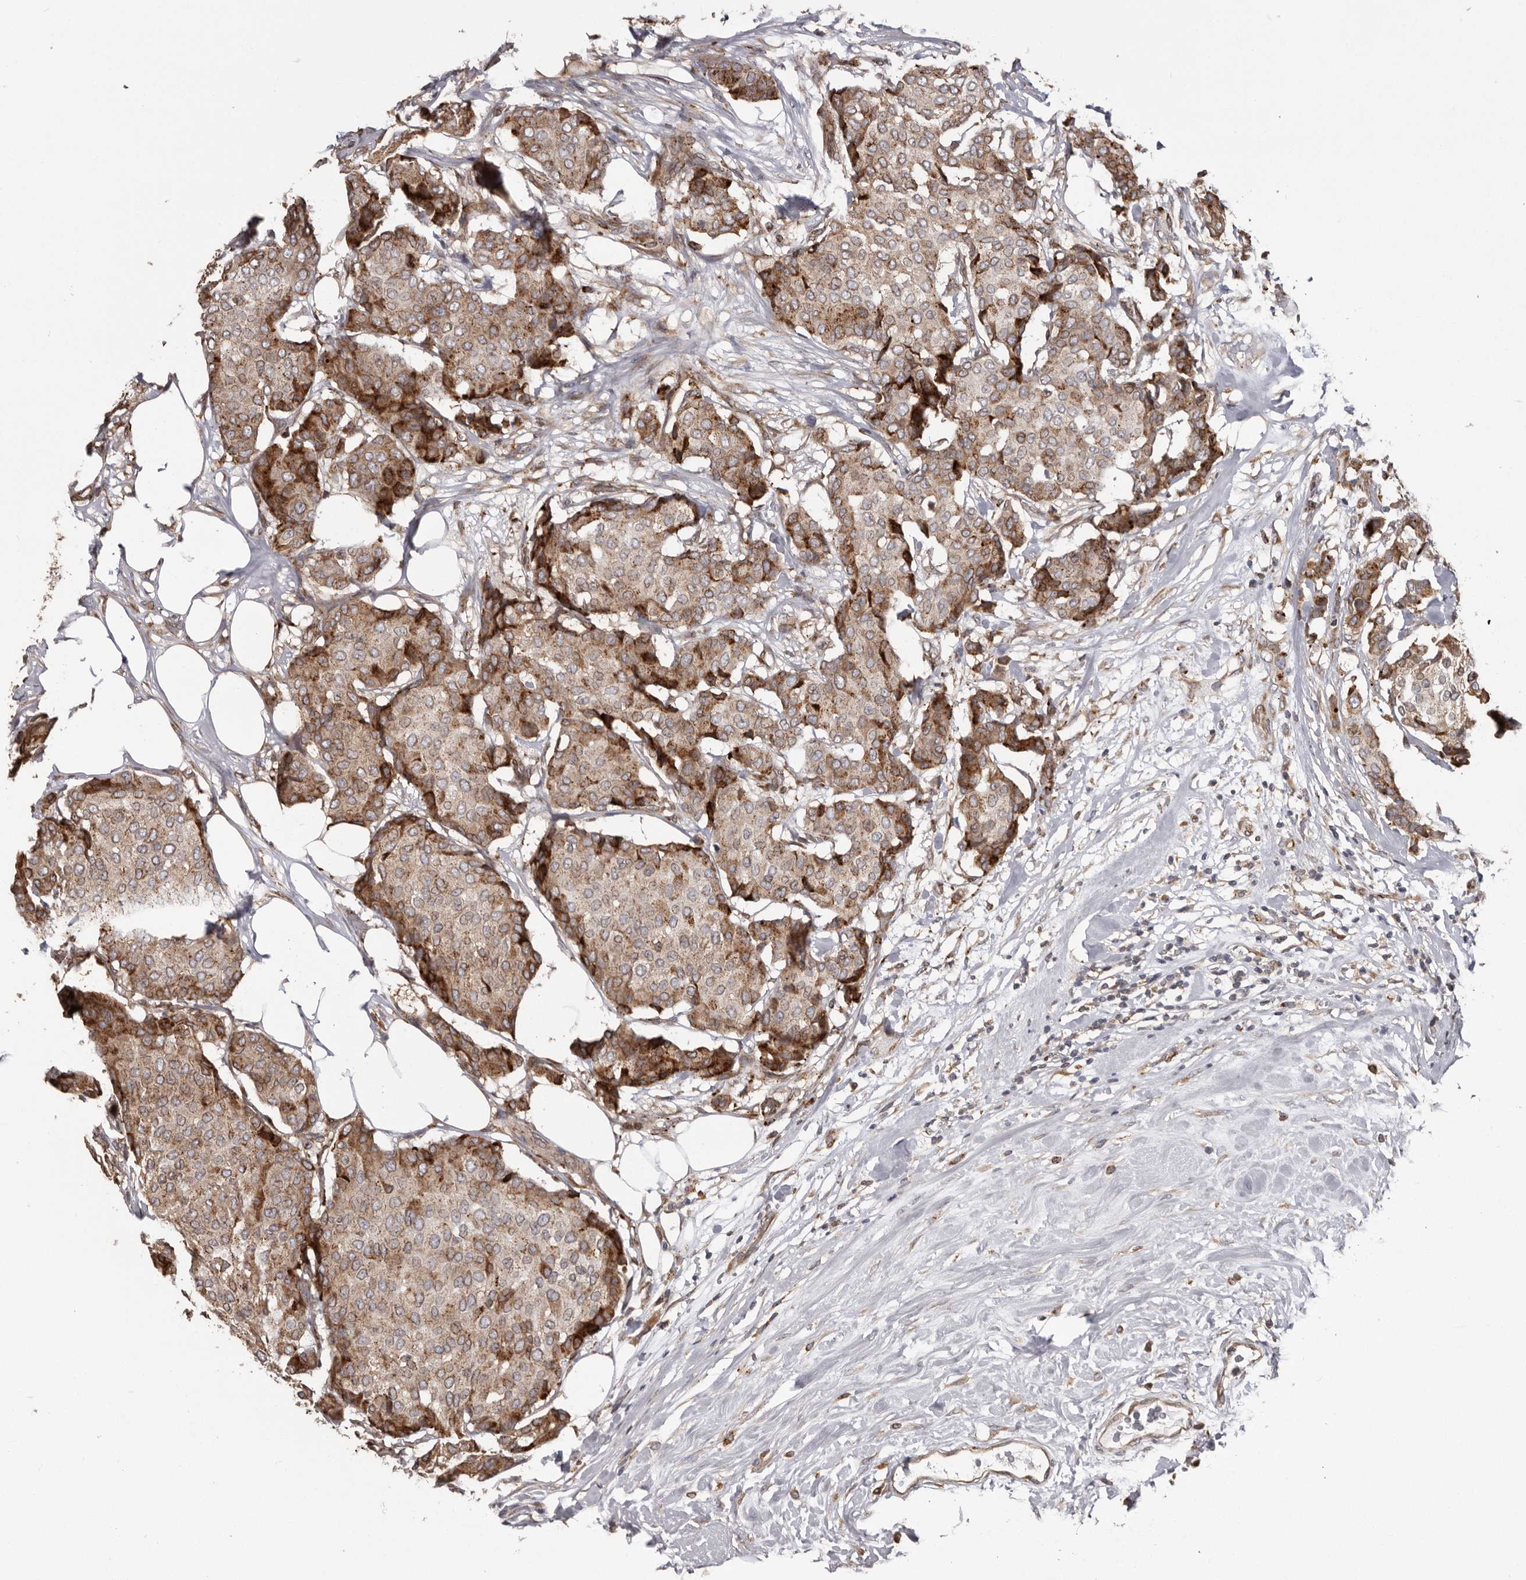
{"staining": {"intensity": "moderate", "quantity": ">75%", "location": "cytoplasmic/membranous"}, "tissue": "breast cancer", "cell_type": "Tumor cells", "image_type": "cancer", "snomed": [{"axis": "morphology", "description": "Duct carcinoma"}, {"axis": "topography", "description": "Breast"}], "caption": "Breast cancer (intraductal carcinoma) stained with a brown dye displays moderate cytoplasmic/membranous positive staining in approximately >75% of tumor cells.", "gene": "NUP43", "patient": {"sex": "female", "age": 75}}